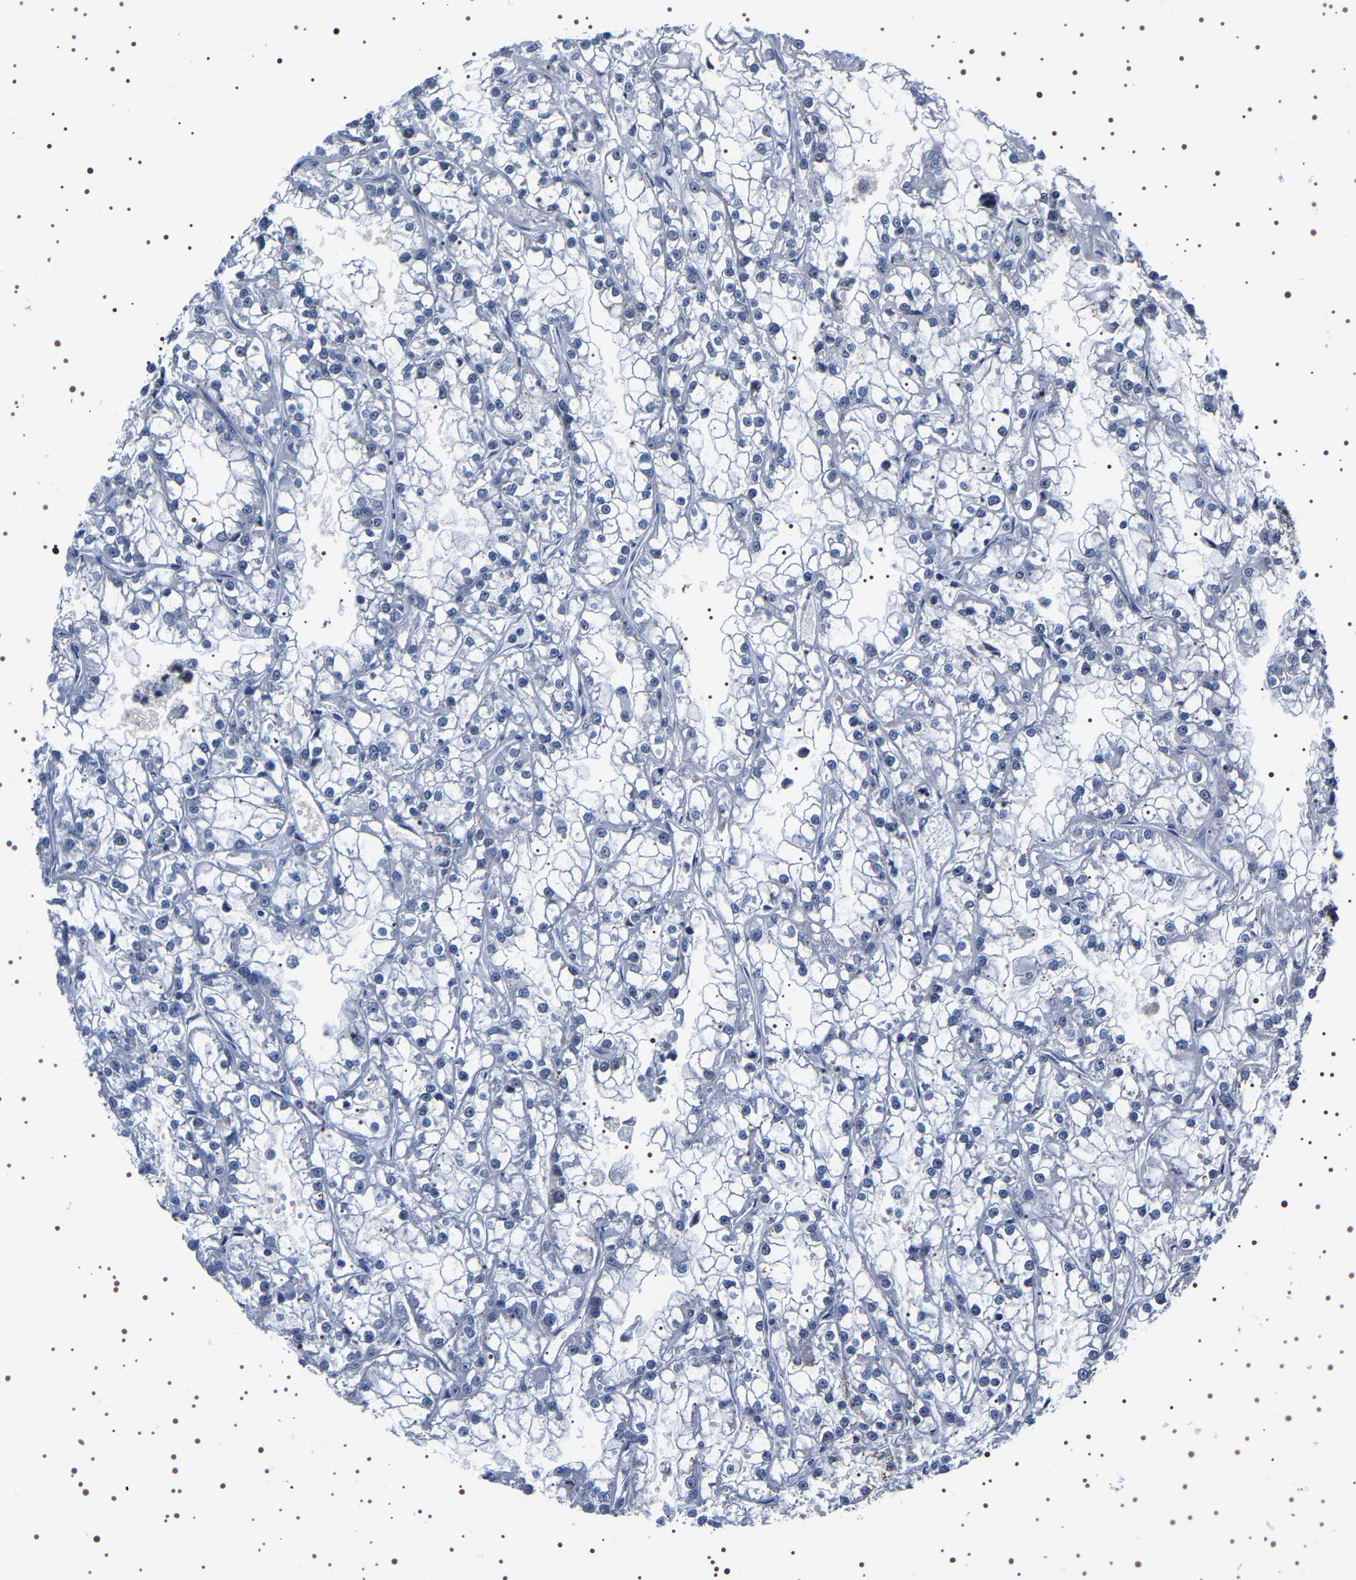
{"staining": {"intensity": "negative", "quantity": "none", "location": "none"}, "tissue": "renal cancer", "cell_type": "Tumor cells", "image_type": "cancer", "snomed": [{"axis": "morphology", "description": "Adenocarcinoma, NOS"}, {"axis": "topography", "description": "Kidney"}], "caption": "High power microscopy histopathology image of an immunohistochemistry image of renal adenocarcinoma, revealing no significant staining in tumor cells.", "gene": "GNL3", "patient": {"sex": "female", "age": 52}}